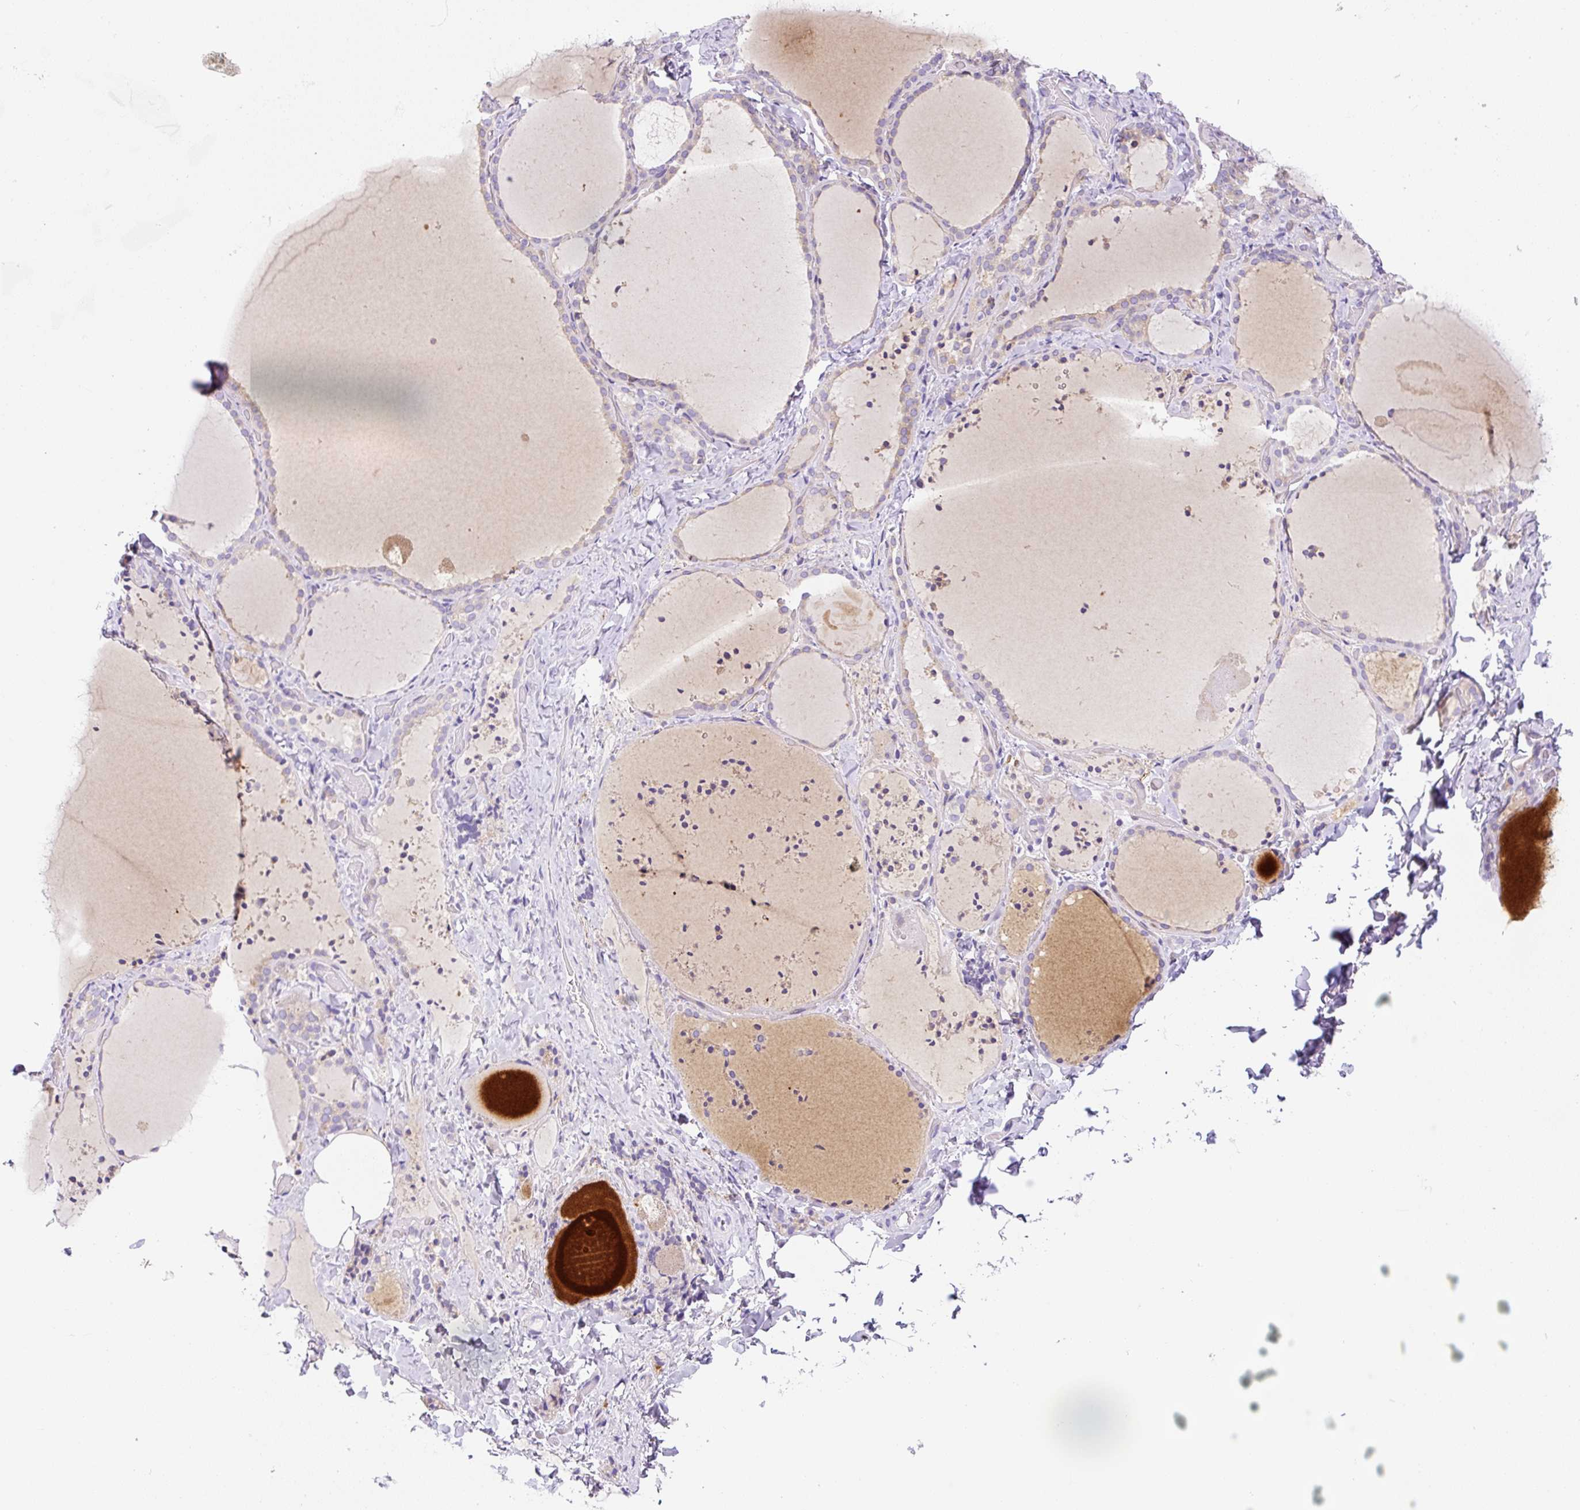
{"staining": {"intensity": "weak", "quantity": "<25%", "location": "cytoplasmic/membranous"}, "tissue": "thyroid gland", "cell_type": "Glandular cells", "image_type": "normal", "snomed": [{"axis": "morphology", "description": "Normal tissue, NOS"}, {"axis": "topography", "description": "Thyroid gland"}], "caption": "Glandular cells show no significant expression in unremarkable thyroid gland. (DAB (3,3'-diaminobenzidine) IHC, high magnification).", "gene": "ASB4", "patient": {"sex": "female", "age": 22}}